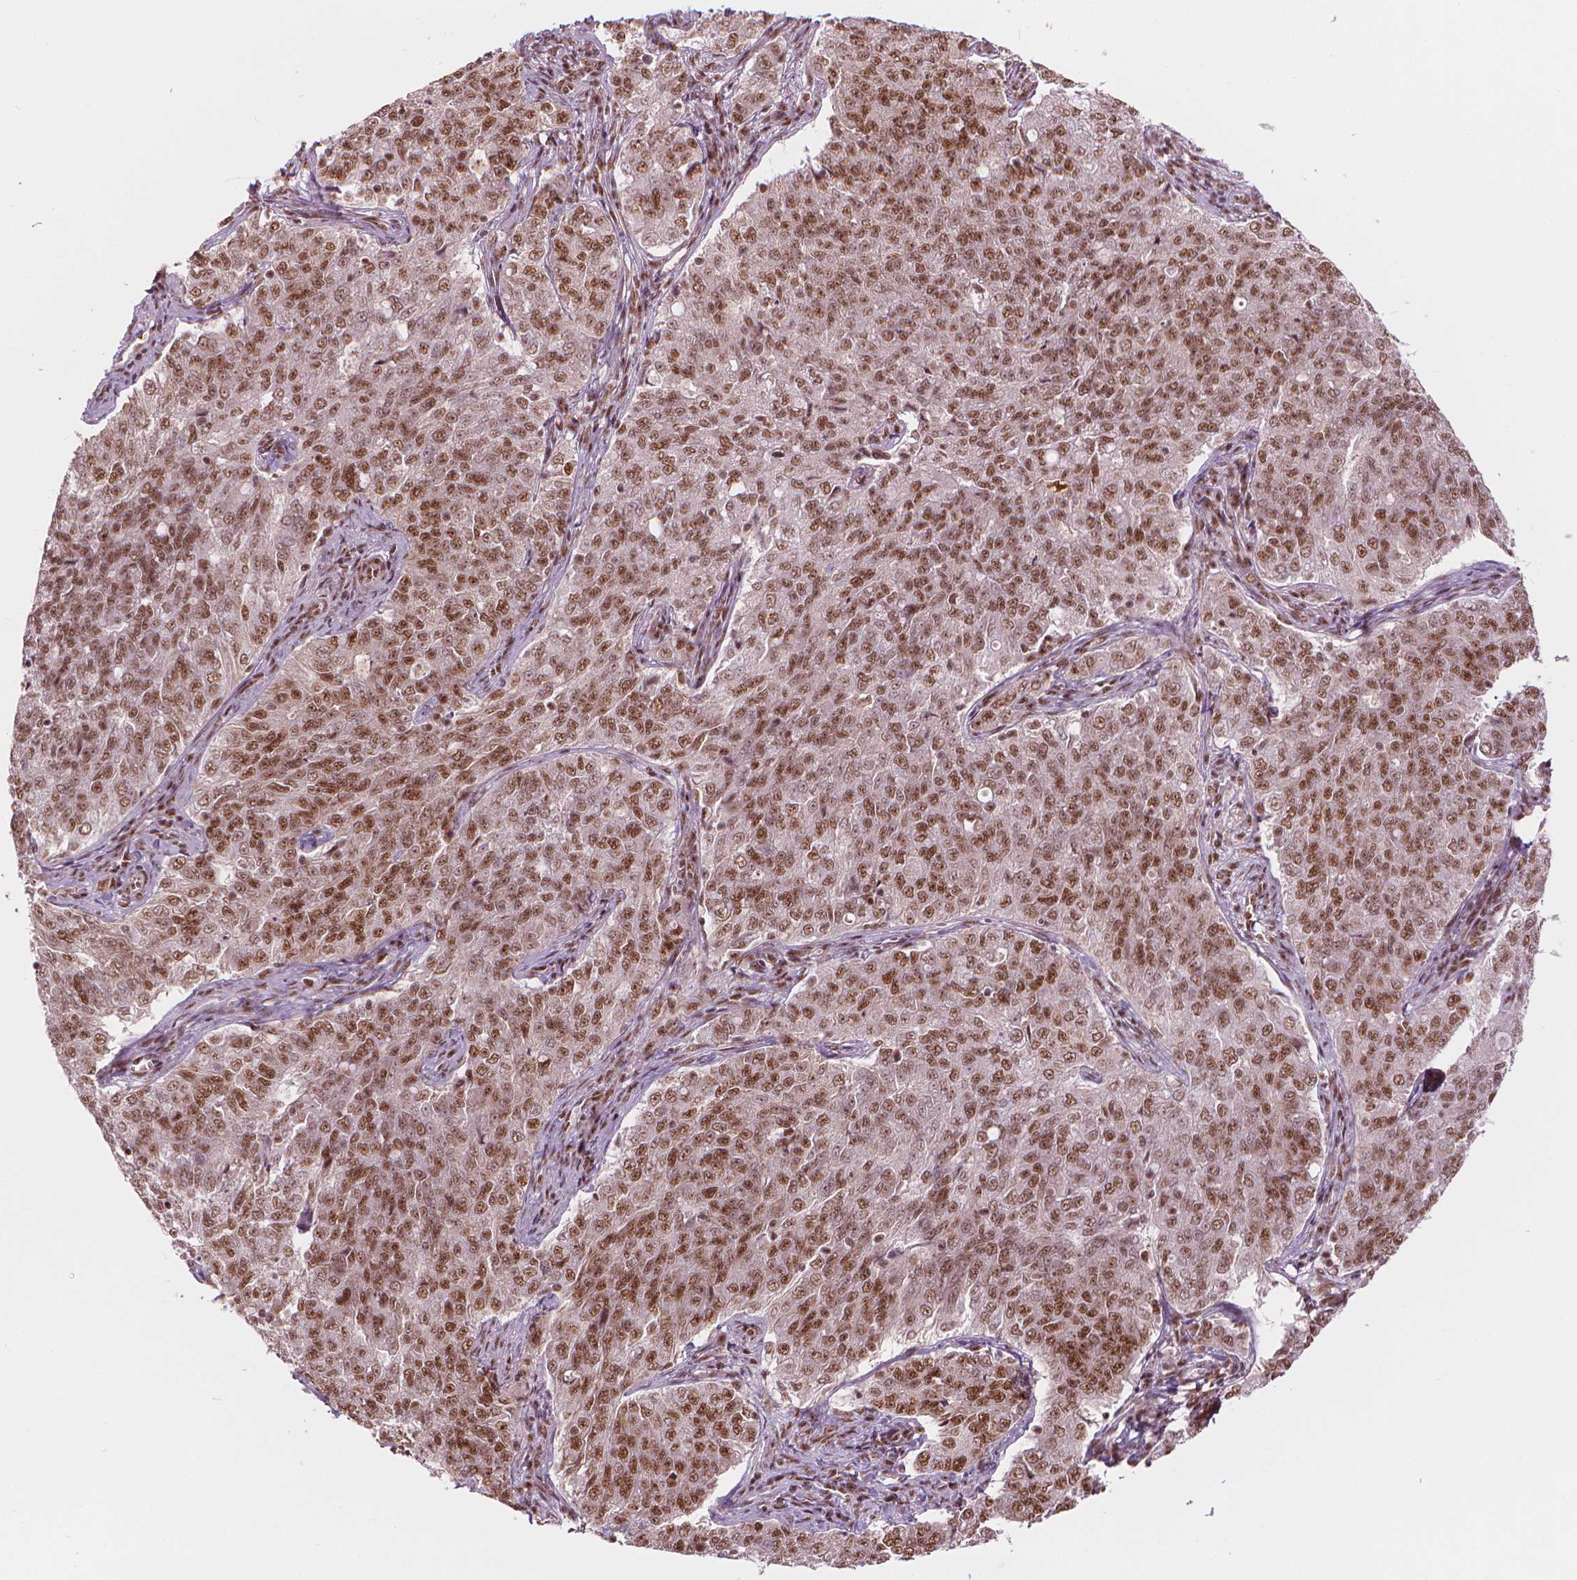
{"staining": {"intensity": "moderate", "quantity": ">75%", "location": "nuclear"}, "tissue": "endometrial cancer", "cell_type": "Tumor cells", "image_type": "cancer", "snomed": [{"axis": "morphology", "description": "Adenocarcinoma, NOS"}, {"axis": "topography", "description": "Endometrium"}], "caption": "IHC of human endometrial cancer (adenocarcinoma) exhibits medium levels of moderate nuclear expression in approximately >75% of tumor cells.", "gene": "ELF2", "patient": {"sex": "female", "age": 43}}